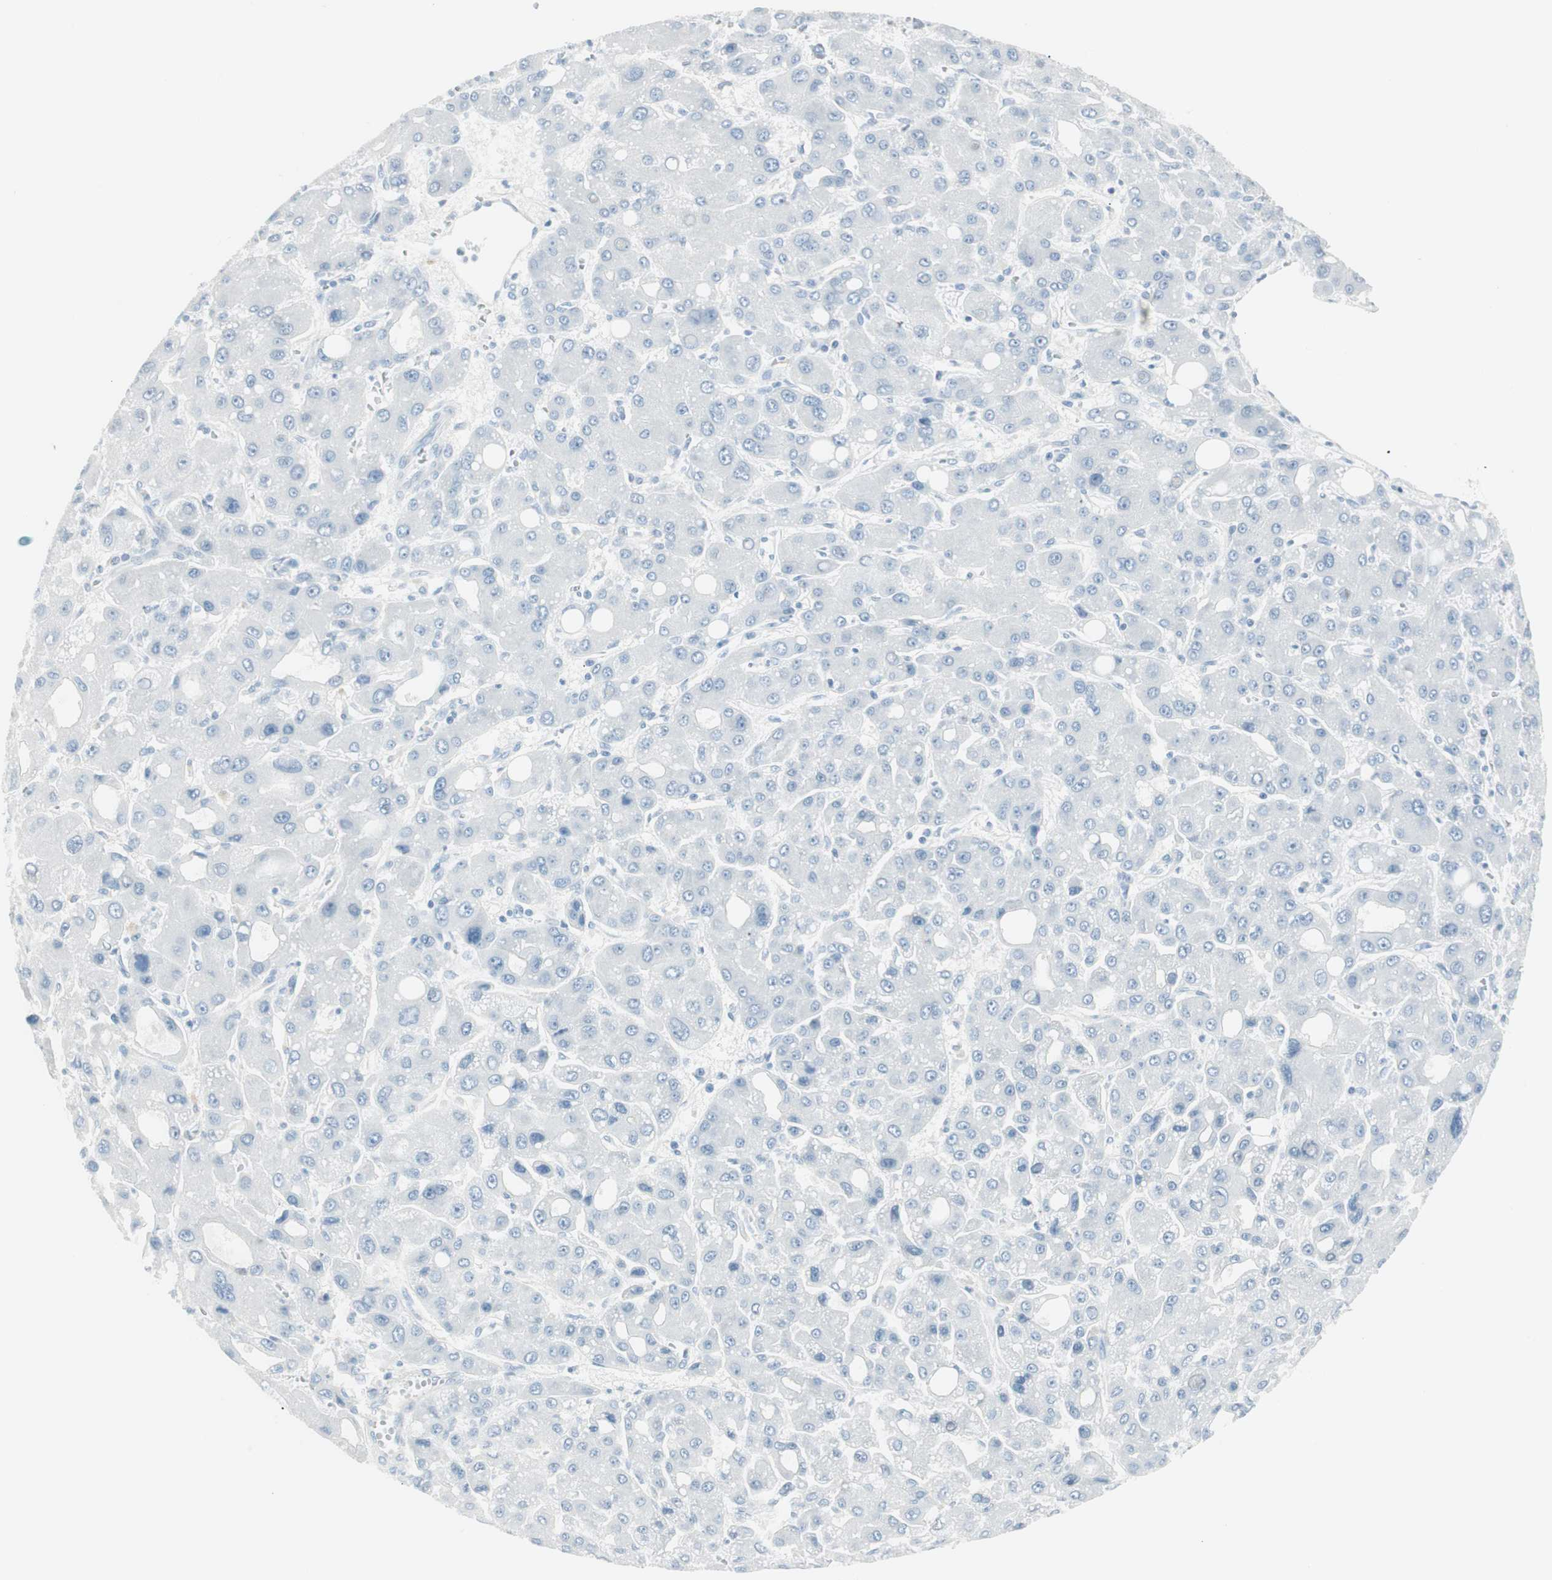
{"staining": {"intensity": "negative", "quantity": "none", "location": "none"}, "tissue": "liver cancer", "cell_type": "Tumor cells", "image_type": "cancer", "snomed": [{"axis": "morphology", "description": "Carcinoma, Hepatocellular, NOS"}, {"axis": "topography", "description": "Liver"}], "caption": "Immunohistochemical staining of liver hepatocellular carcinoma shows no significant staining in tumor cells. (DAB (3,3'-diaminobenzidine) immunohistochemistry visualized using brightfield microscopy, high magnification).", "gene": "ITLN2", "patient": {"sex": "male", "age": 55}}